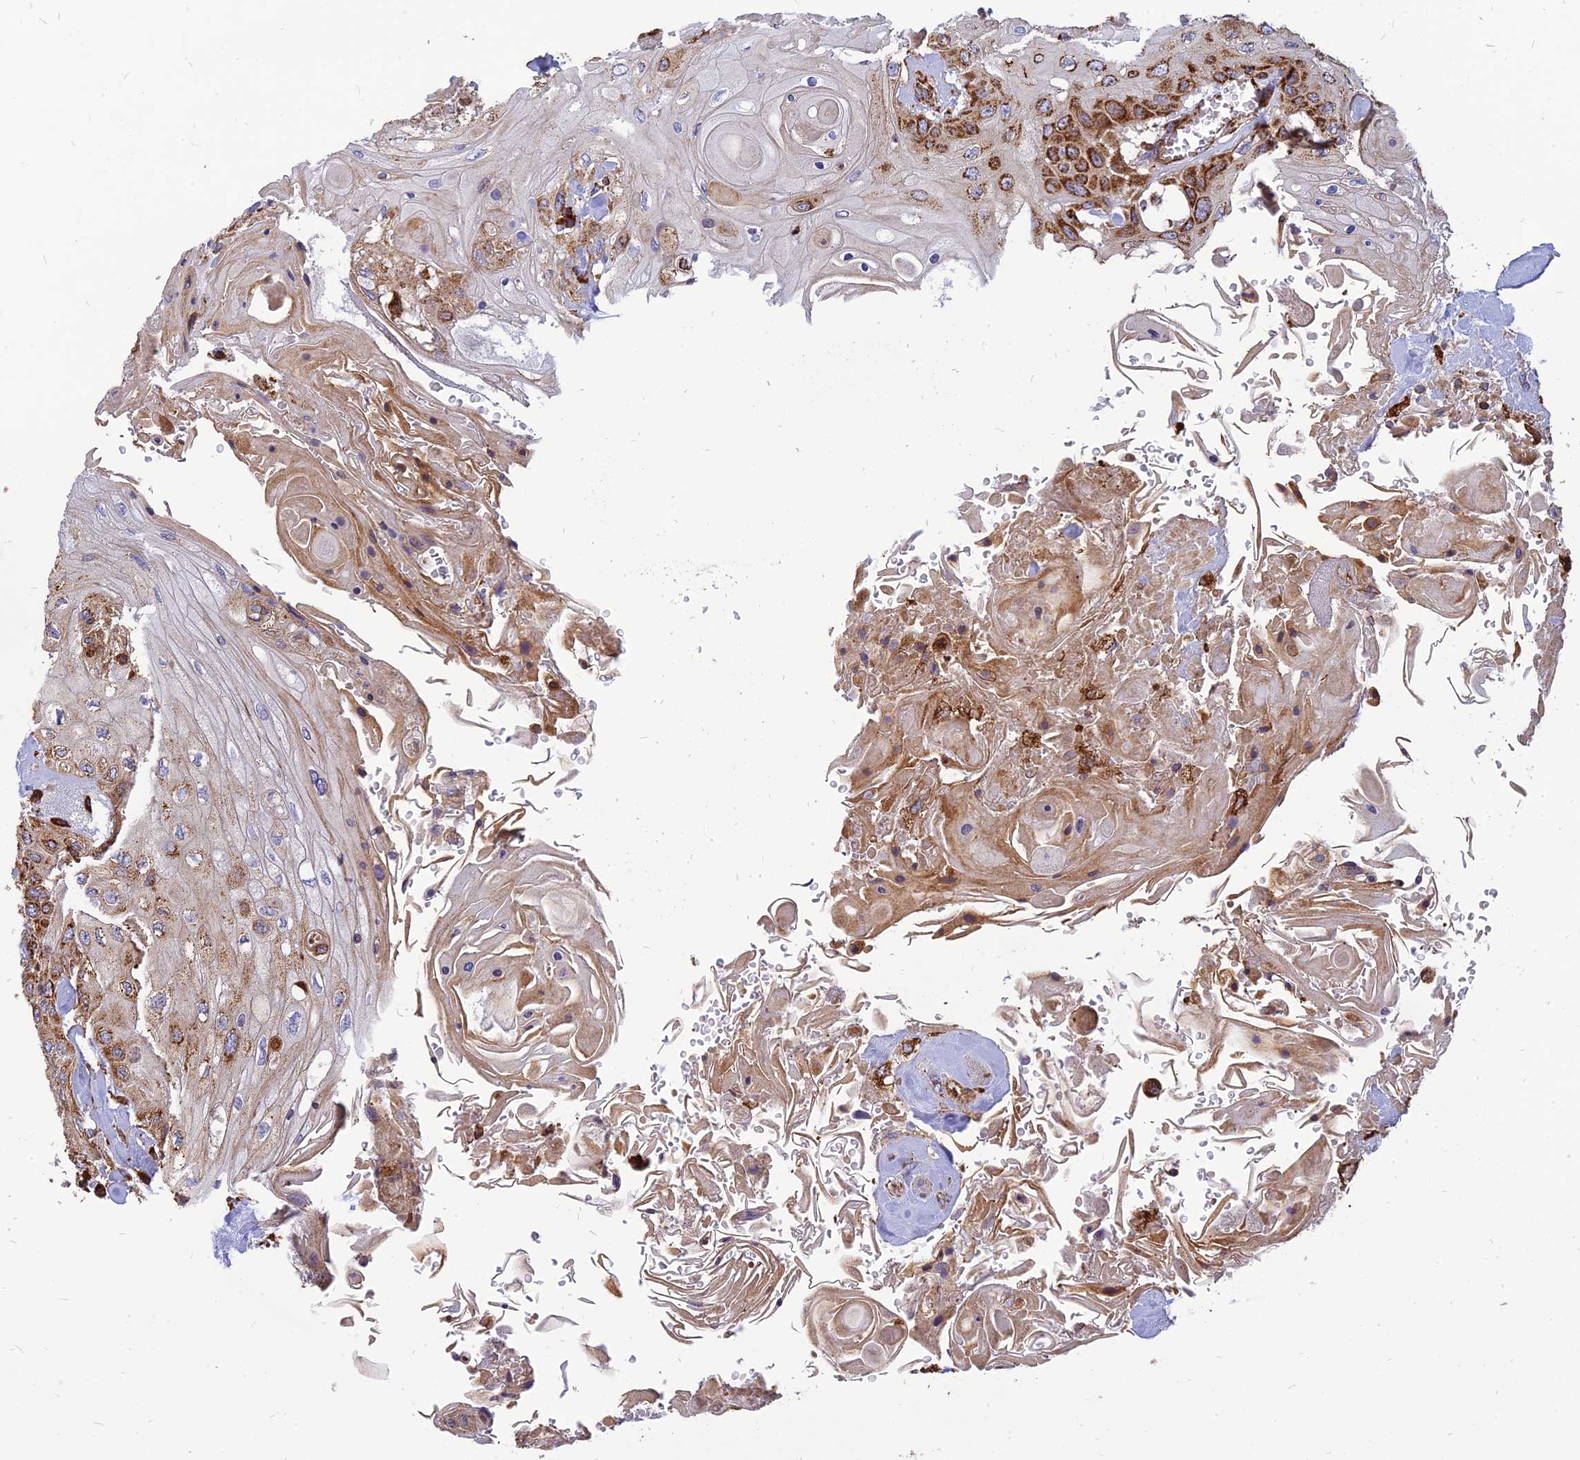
{"staining": {"intensity": "strong", "quantity": ">75%", "location": "cytoplasmic/membranous"}, "tissue": "head and neck cancer", "cell_type": "Tumor cells", "image_type": "cancer", "snomed": [{"axis": "morphology", "description": "Squamous cell carcinoma, NOS"}, {"axis": "topography", "description": "Head-Neck"}], "caption": "IHC (DAB (3,3'-diaminobenzidine)) staining of head and neck cancer (squamous cell carcinoma) reveals strong cytoplasmic/membranous protein expression in approximately >75% of tumor cells. (brown staining indicates protein expression, while blue staining denotes nuclei).", "gene": "THUMPD2", "patient": {"sex": "female", "age": 43}}